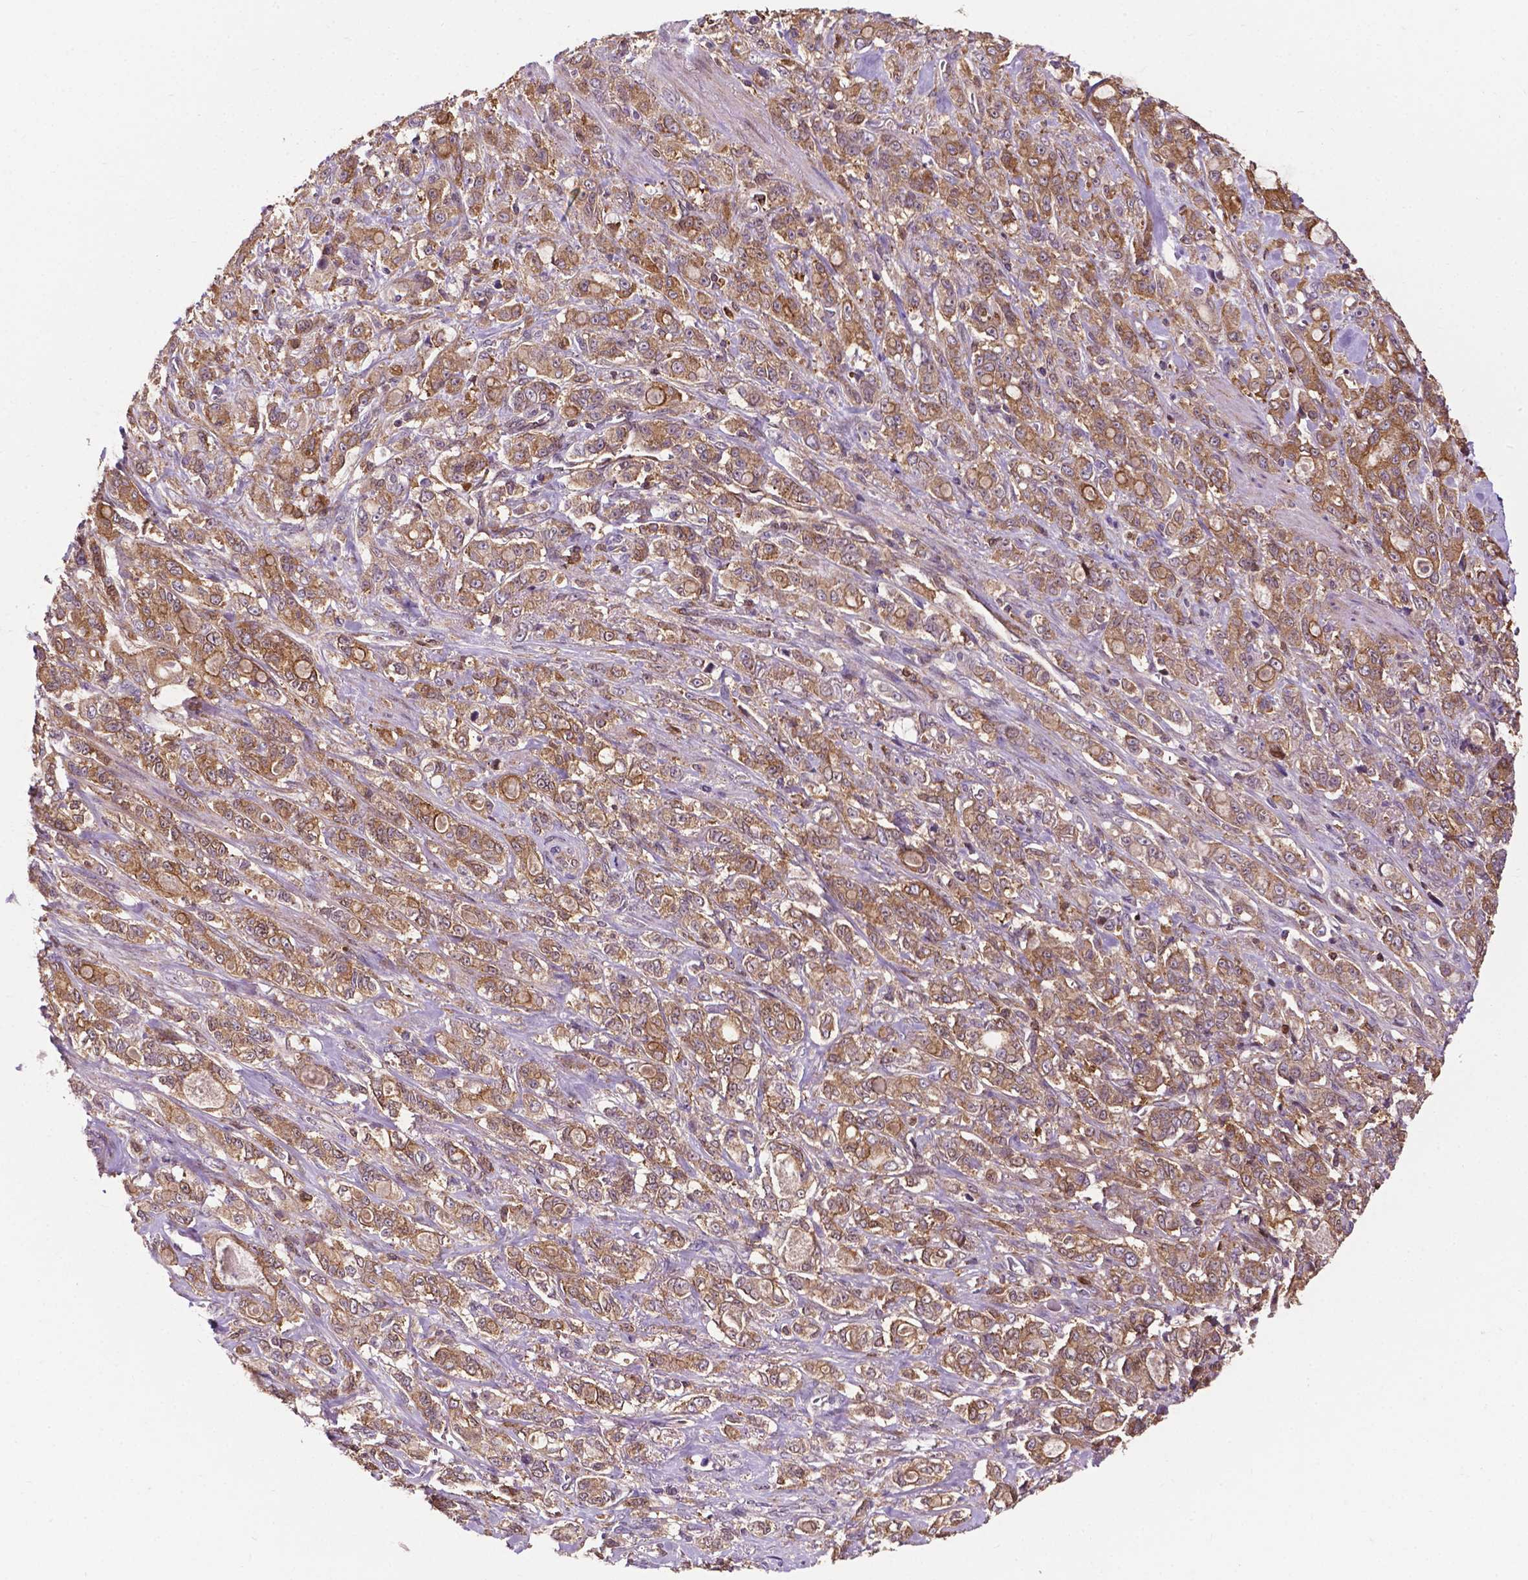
{"staining": {"intensity": "moderate", "quantity": ">75%", "location": "cytoplasmic/membranous"}, "tissue": "stomach cancer", "cell_type": "Tumor cells", "image_type": "cancer", "snomed": [{"axis": "morphology", "description": "Adenocarcinoma, NOS"}, {"axis": "topography", "description": "Stomach"}], "caption": "Immunohistochemistry (IHC) histopathology image of human stomach cancer (adenocarcinoma) stained for a protein (brown), which reveals medium levels of moderate cytoplasmic/membranous staining in about >75% of tumor cells.", "gene": "SMAD3", "patient": {"sex": "male", "age": 63}}